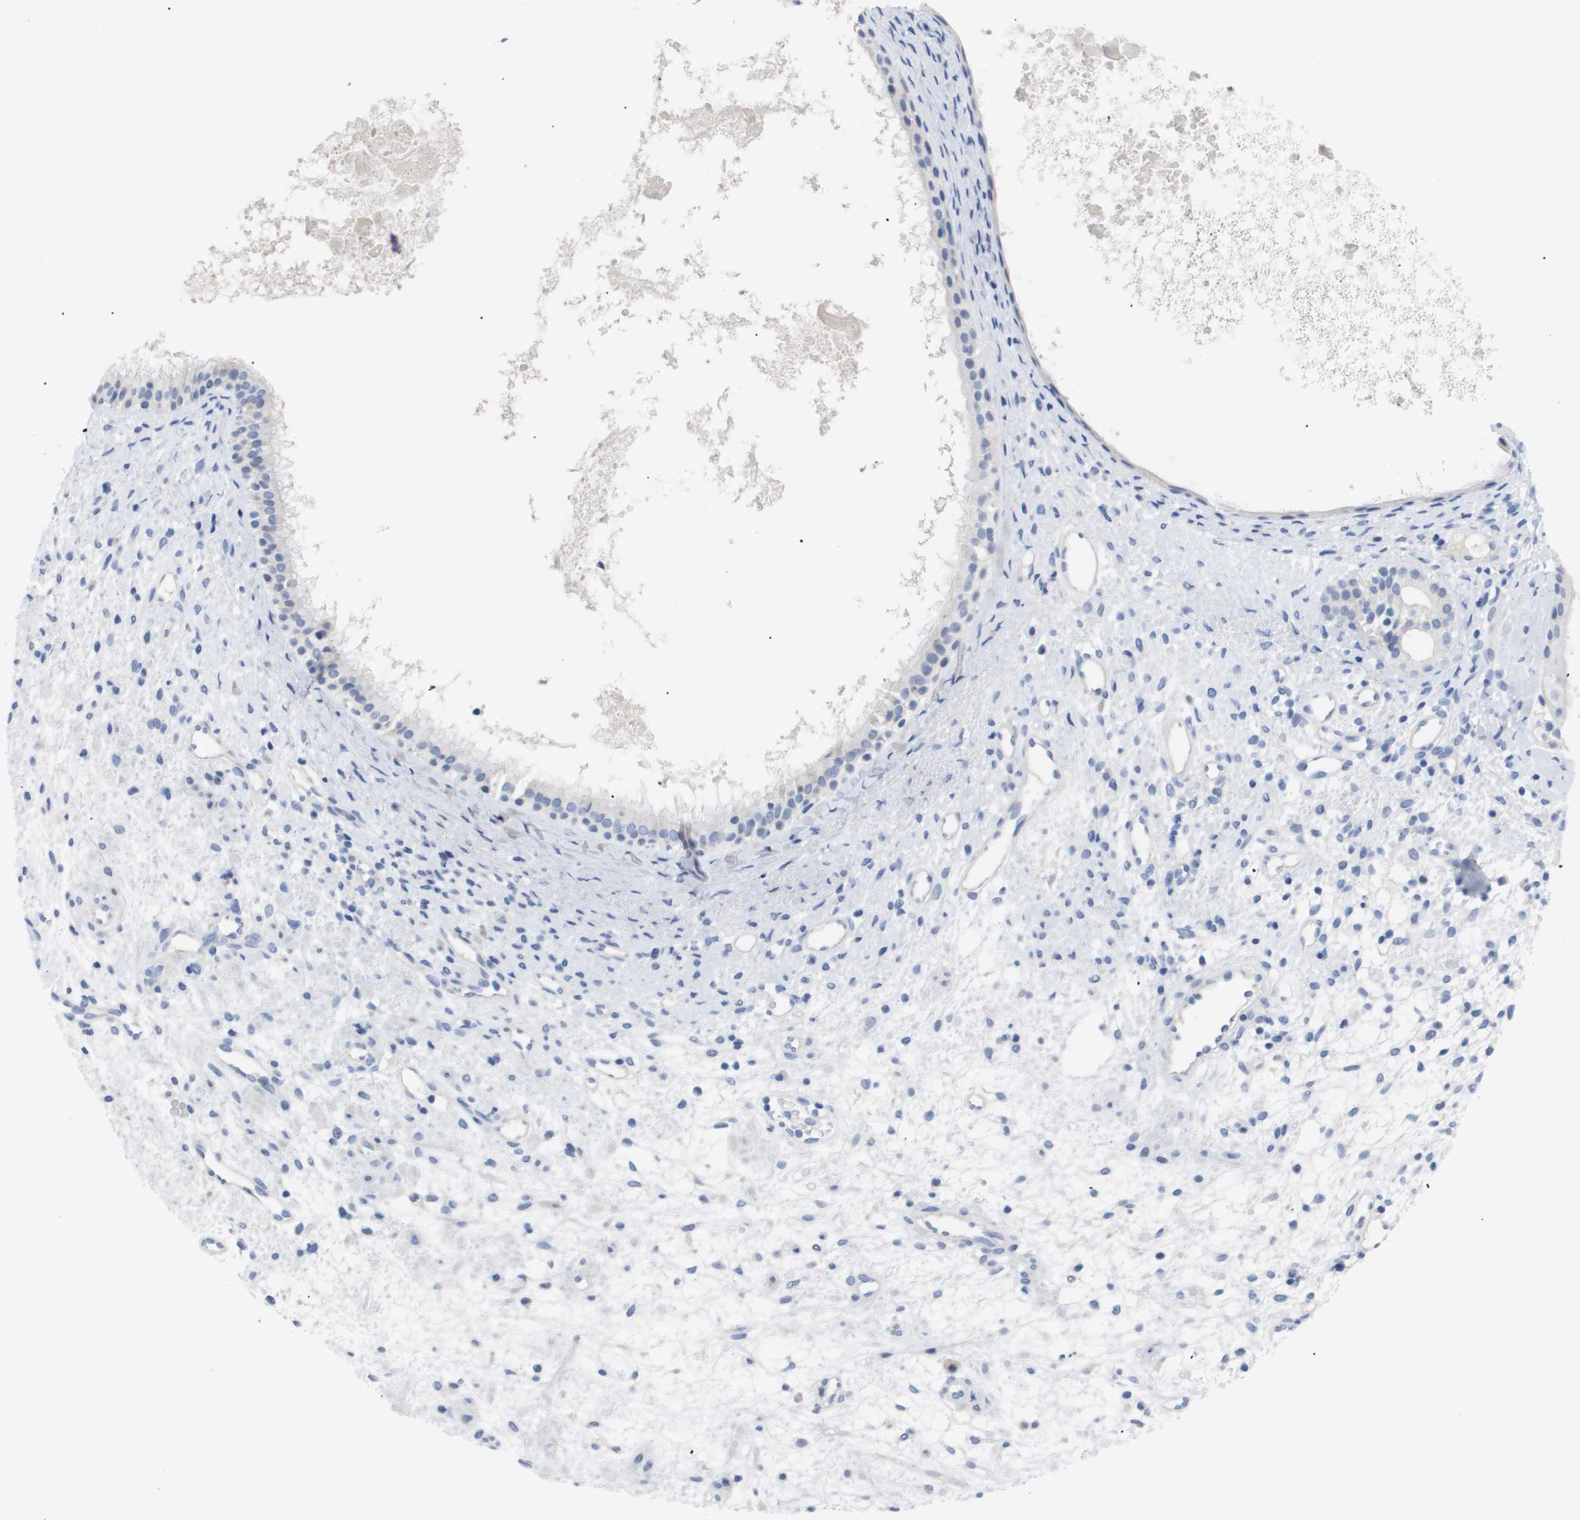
{"staining": {"intensity": "negative", "quantity": "none", "location": "none"}, "tissue": "nasopharynx", "cell_type": "Respiratory epithelial cells", "image_type": "normal", "snomed": [{"axis": "morphology", "description": "Normal tissue, NOS"}, {"axis": "topography", "description": "Nasopharynx"}], "caption": "This is an immunohistochemistry (IHC) micrograph of unremarkable human nasopharynx. There is no staining in respiratory epithelial cells.", "gene": "CAV3", "patient": {"sex": "male", "age": 22}}